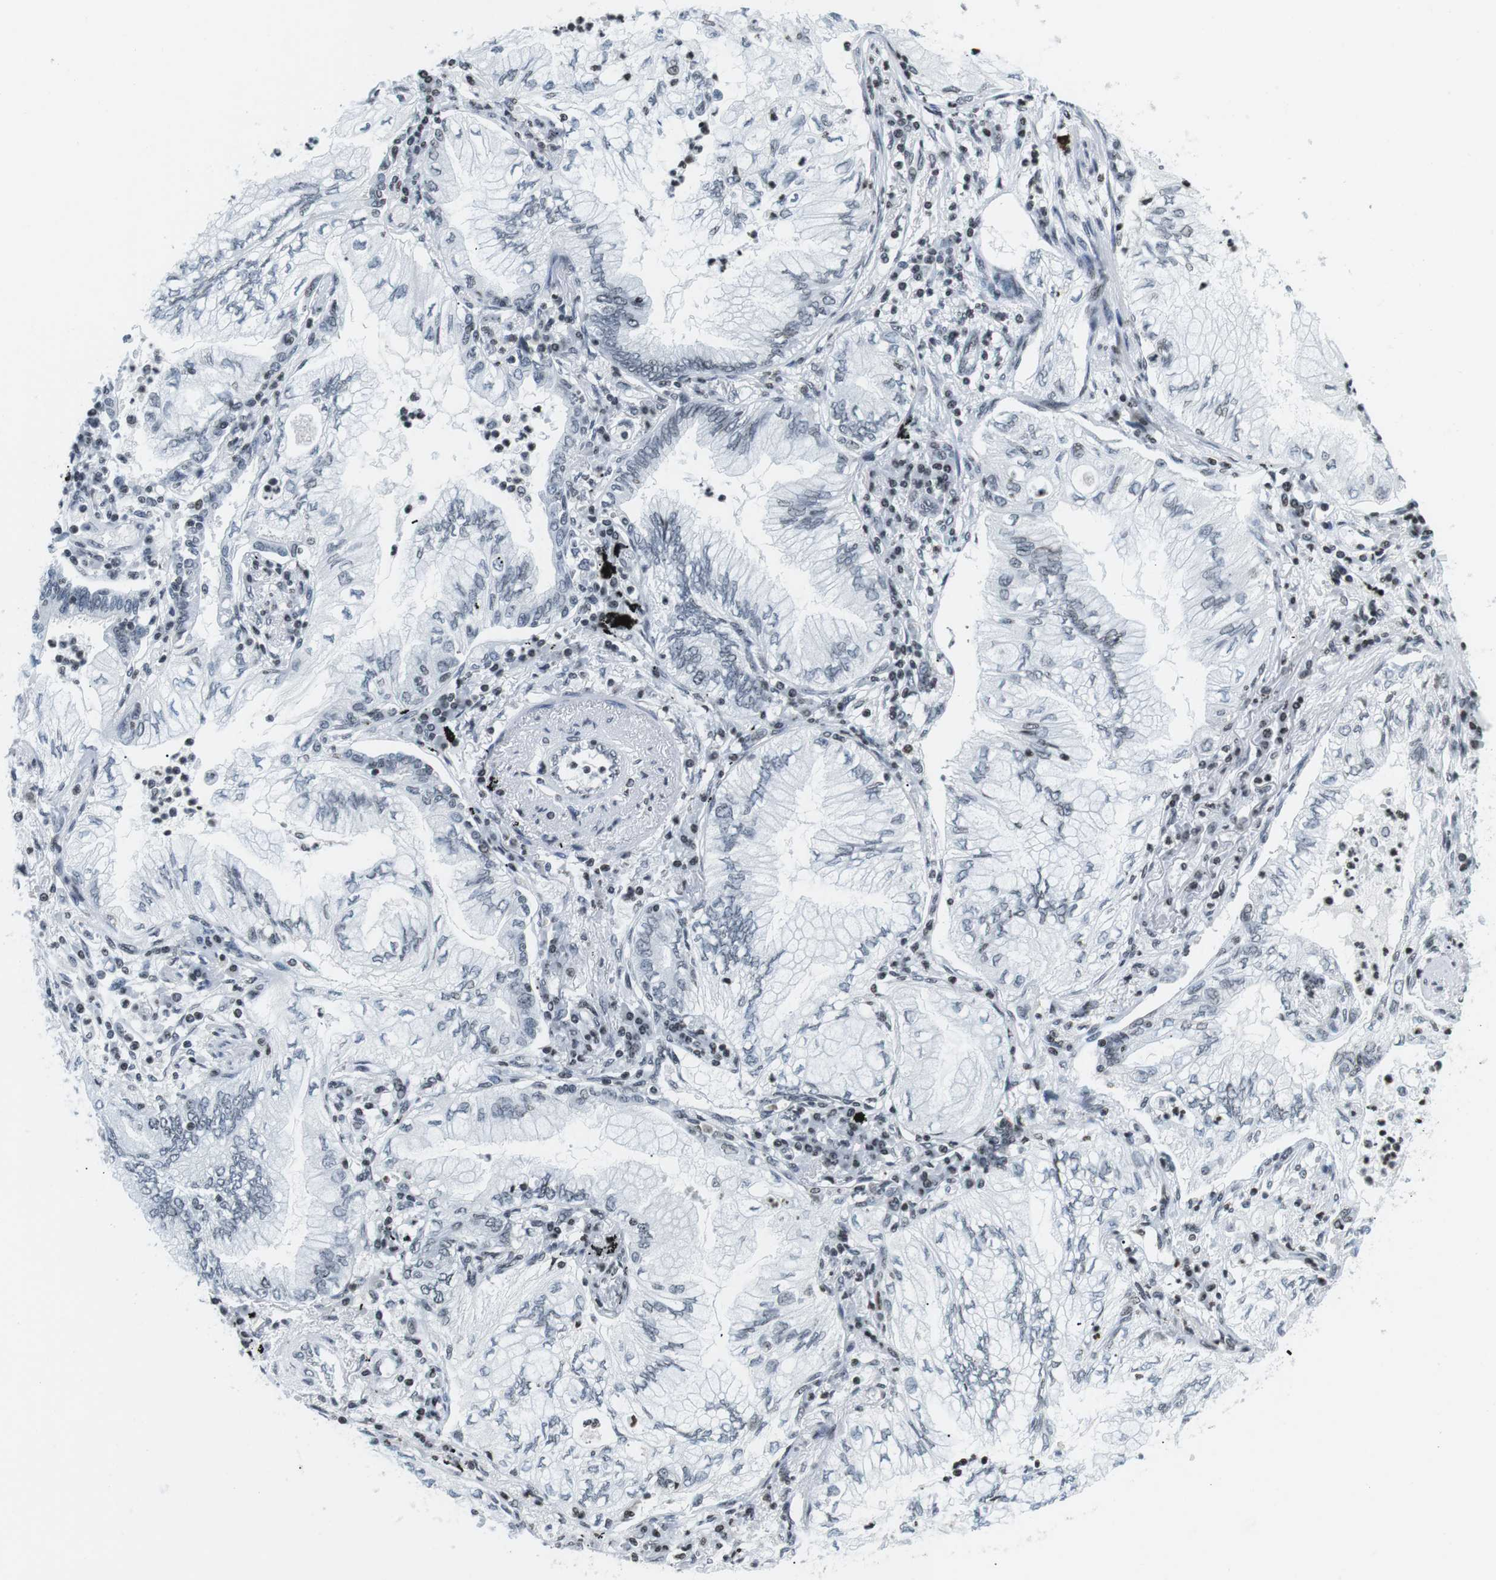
{"staining": {"intensity": "negative", "quantity": "none", "location": "none"}, "tissue": "lung cancer", "cell_type": "Tumor cells", "image_type": "cancer", "snomed": [{"axis": "morphology", "description": "Normal tissue, NOS"}, {"axis": "morphology", "description": "Adenocarcinoma, NOS"}, {"axis": "topography", "description": "Bronchus"}, {"axis": "topography", "description": "Lung"}], "caption": "Immunohistochemistry (IHC) of lung cancer (adenocarcinoma) shows no staining in tumor cells.", "gene": "E2F2", "patient": {"sex": "female", "age": 70}}